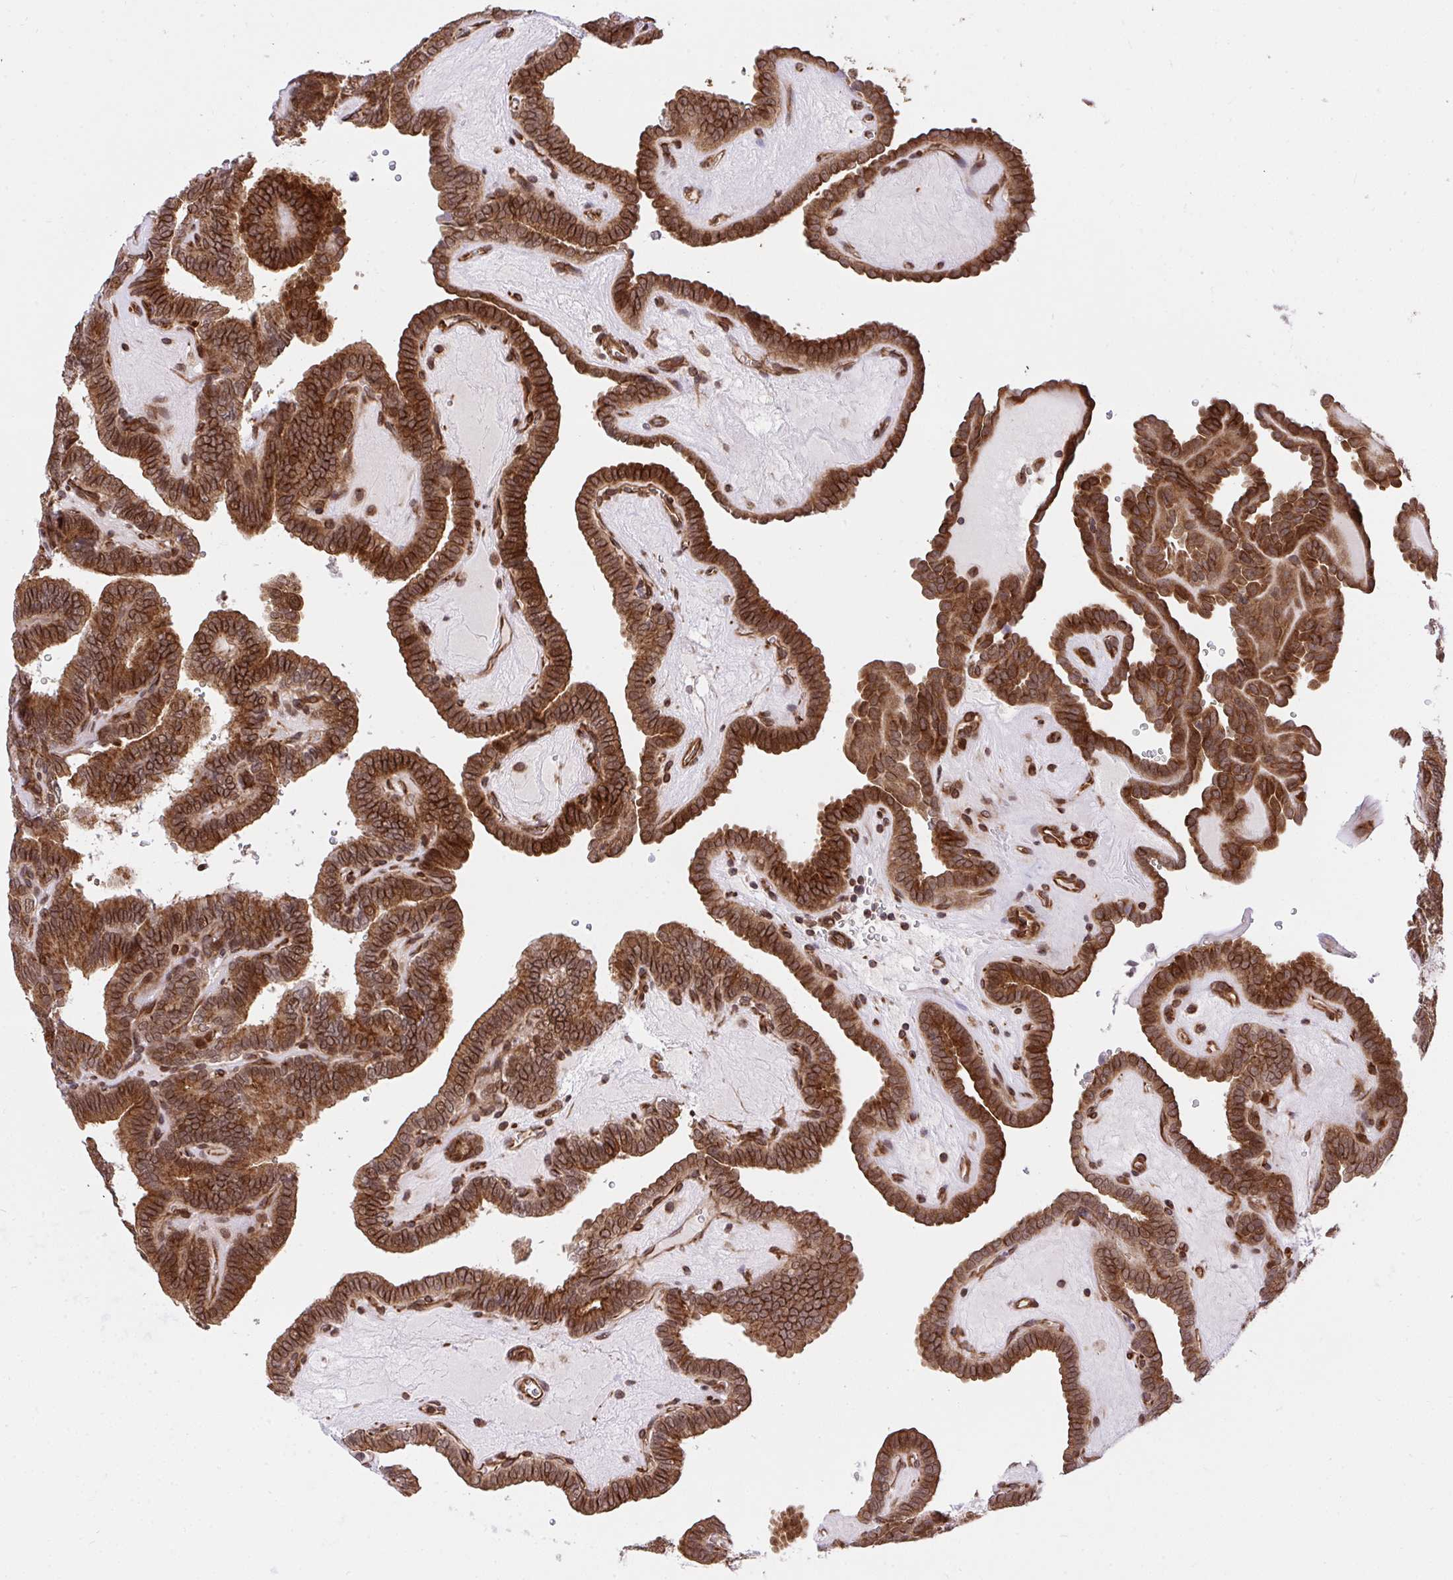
{"staining": {"intensity": "strong", "quantity": ">75%", "location": "cytoplasmic/membranous"}, "tissue": "thyroid cancer", "cell_type": "Tumor cells", "image_type": "cancer", "snomed": [{"axis": "morphology", "description": "Papillary adenocarcinoma, NOS"}, {"axis": "topography", "description": "Thyroid gland"}], "caption": "This image displays immunohistochemistry (IHC) staining of papillary adenocarcinoma (thyroid), with high strong cytoplasmic/membranous expression in approximately >75% of tumor cells.", "gene": "ERI1", "patient": {"sex": "female", "age": 21}}